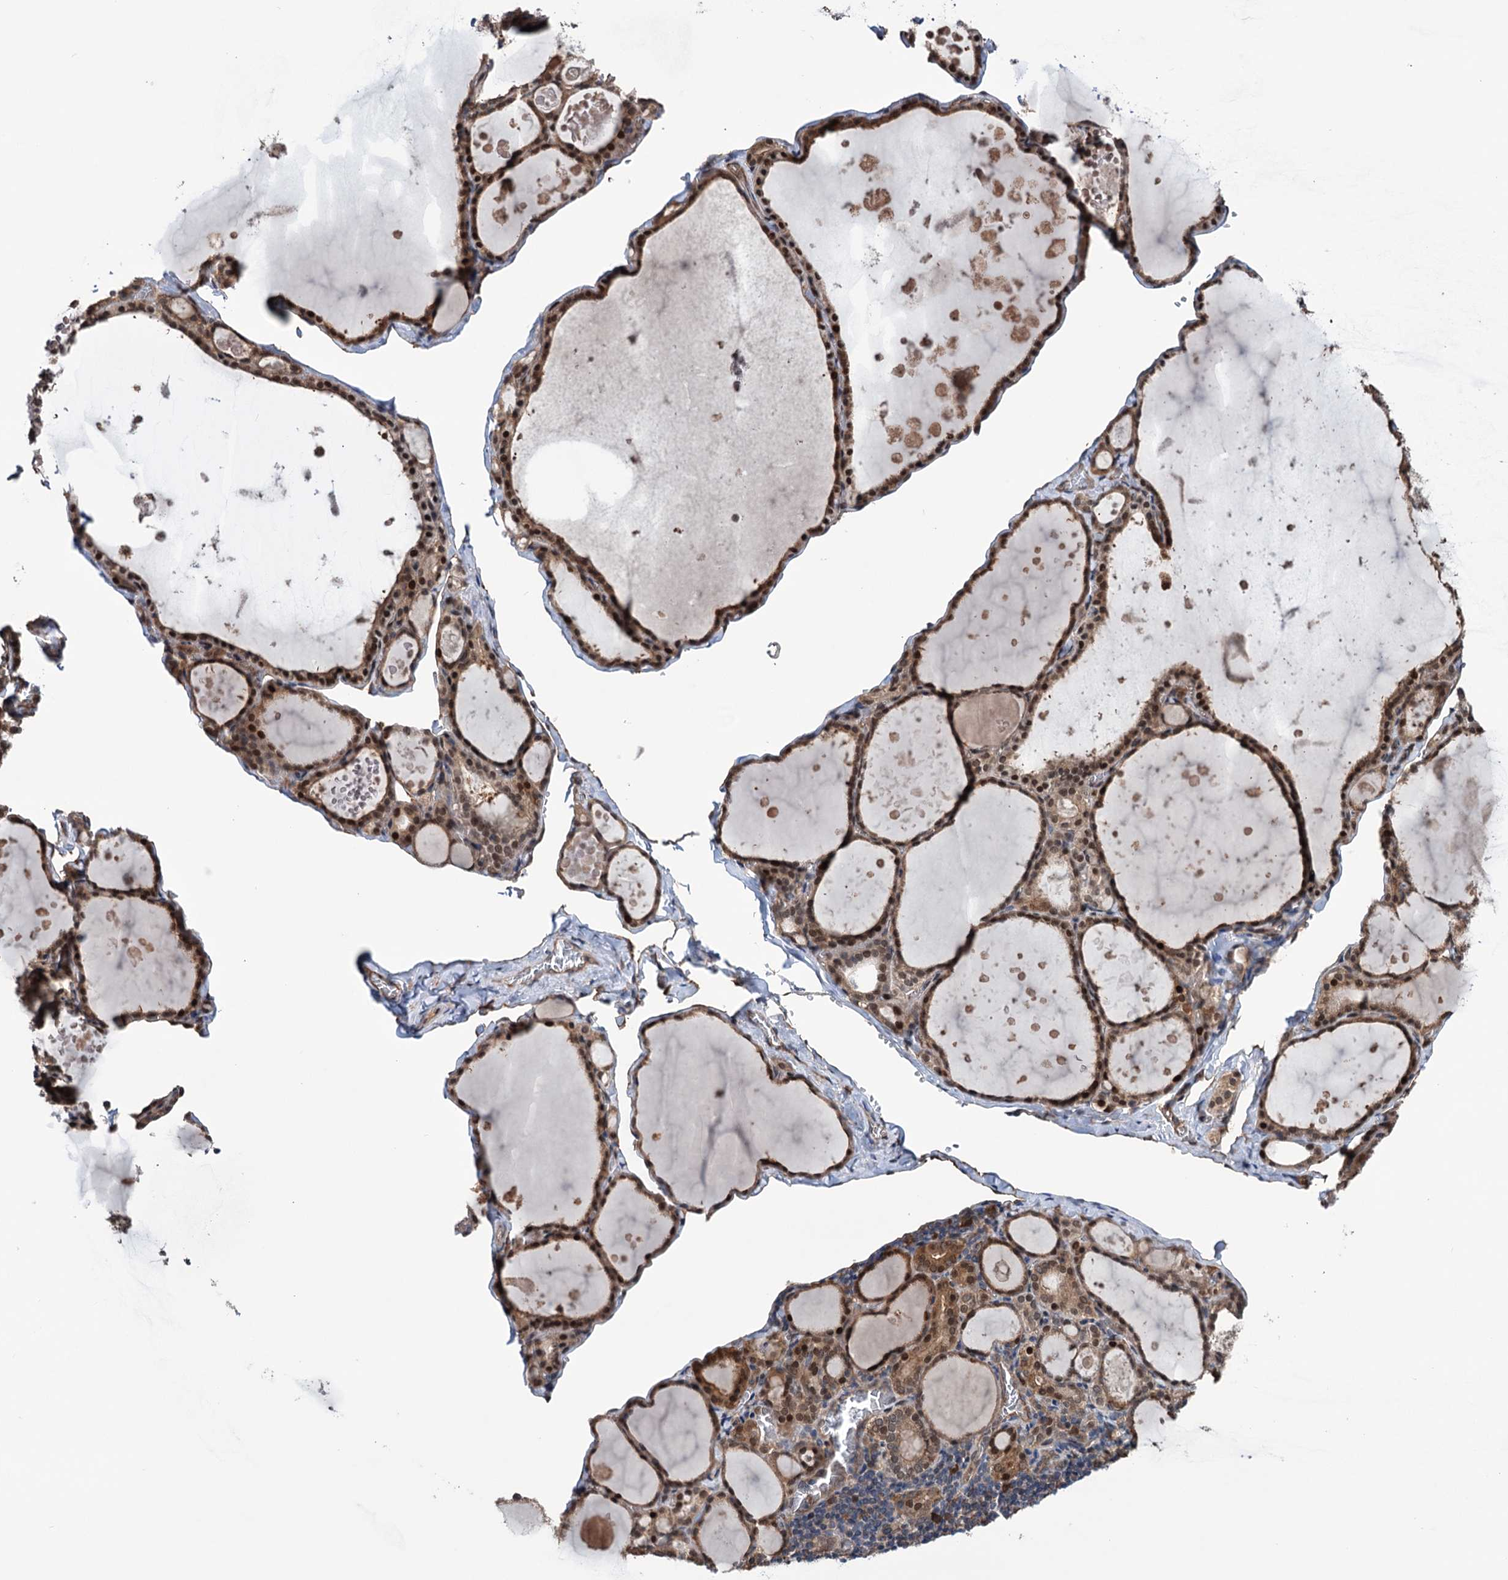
{"staining": {"intensity": "moderate", "quantity": ">75%", "location": "cytoplasmic/membranous,nuclear"}, "tissue": "thyroid gland", "cell_type": "Glandular cells", "image_type": "normal", "snomed": [{"axis": "morphology", "description": "Normal tissue, NOS"}, {"axis": "topography", "description": "Thyroid gland"}], "caption": "Immunohistochemistry of benign human thyroid gland shows medium levels of moderate cytoplasmic/membranous,nuclear staining in approximately >75% of glandular cells.", "gene": "NCAPD2", "patient": {"sex": "male", "age": 56}}